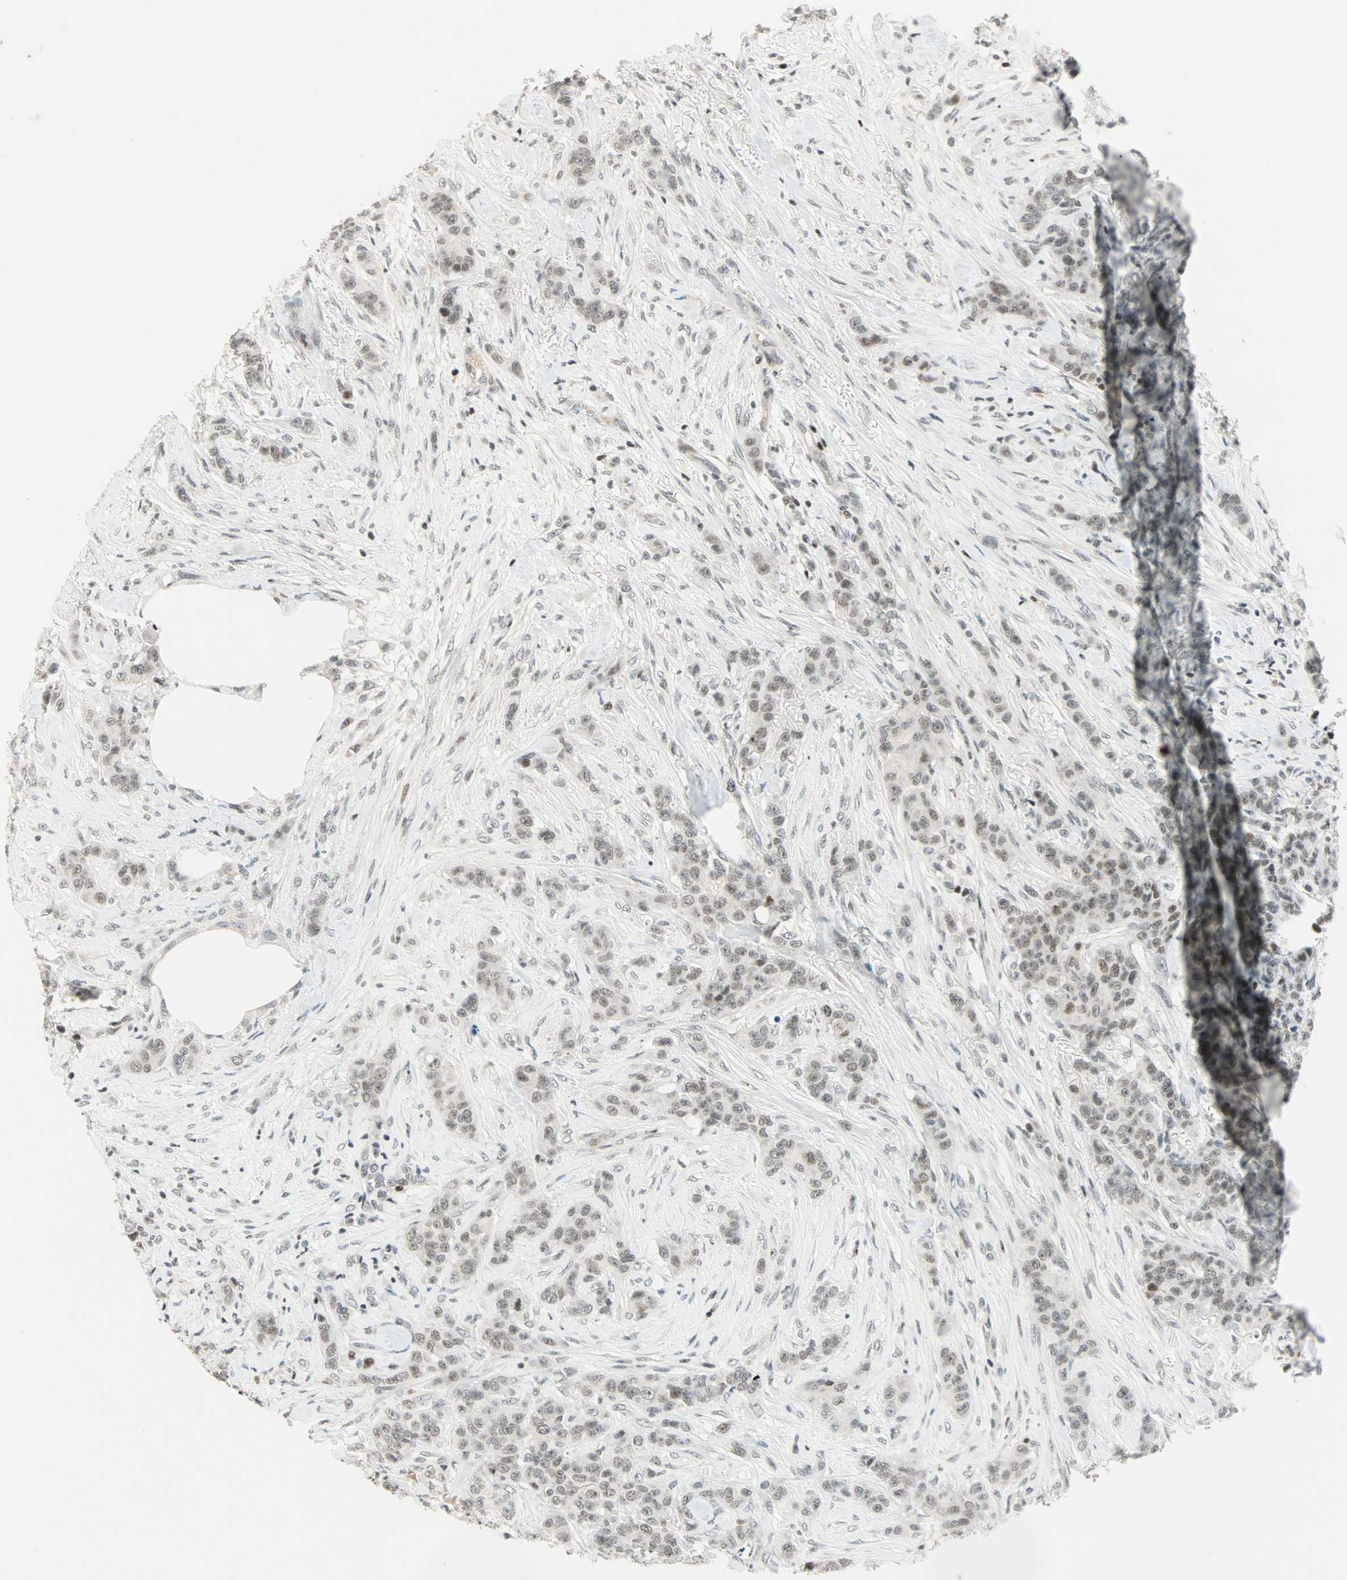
{"staining": {"intensity": "weak", "quantity": ">75%", "location": "nuclear"}, "tissue": "breast cancer", "cell_type": "Tumor cells", "image_type": "cancer", "snomed": [{"axis": "morphology", "description": "Duct carcinoma"}, {"axis": "topography", "description": "Breast"}], "caption": "Breast cancer (intraductal carcinoma) was stained to show a protein in brown. There is low levels of weak nuclear positivity in approximately >75% of tumor cells.", "gene": "SIN3A", "patient": {"sex": "female", "age": 40}}